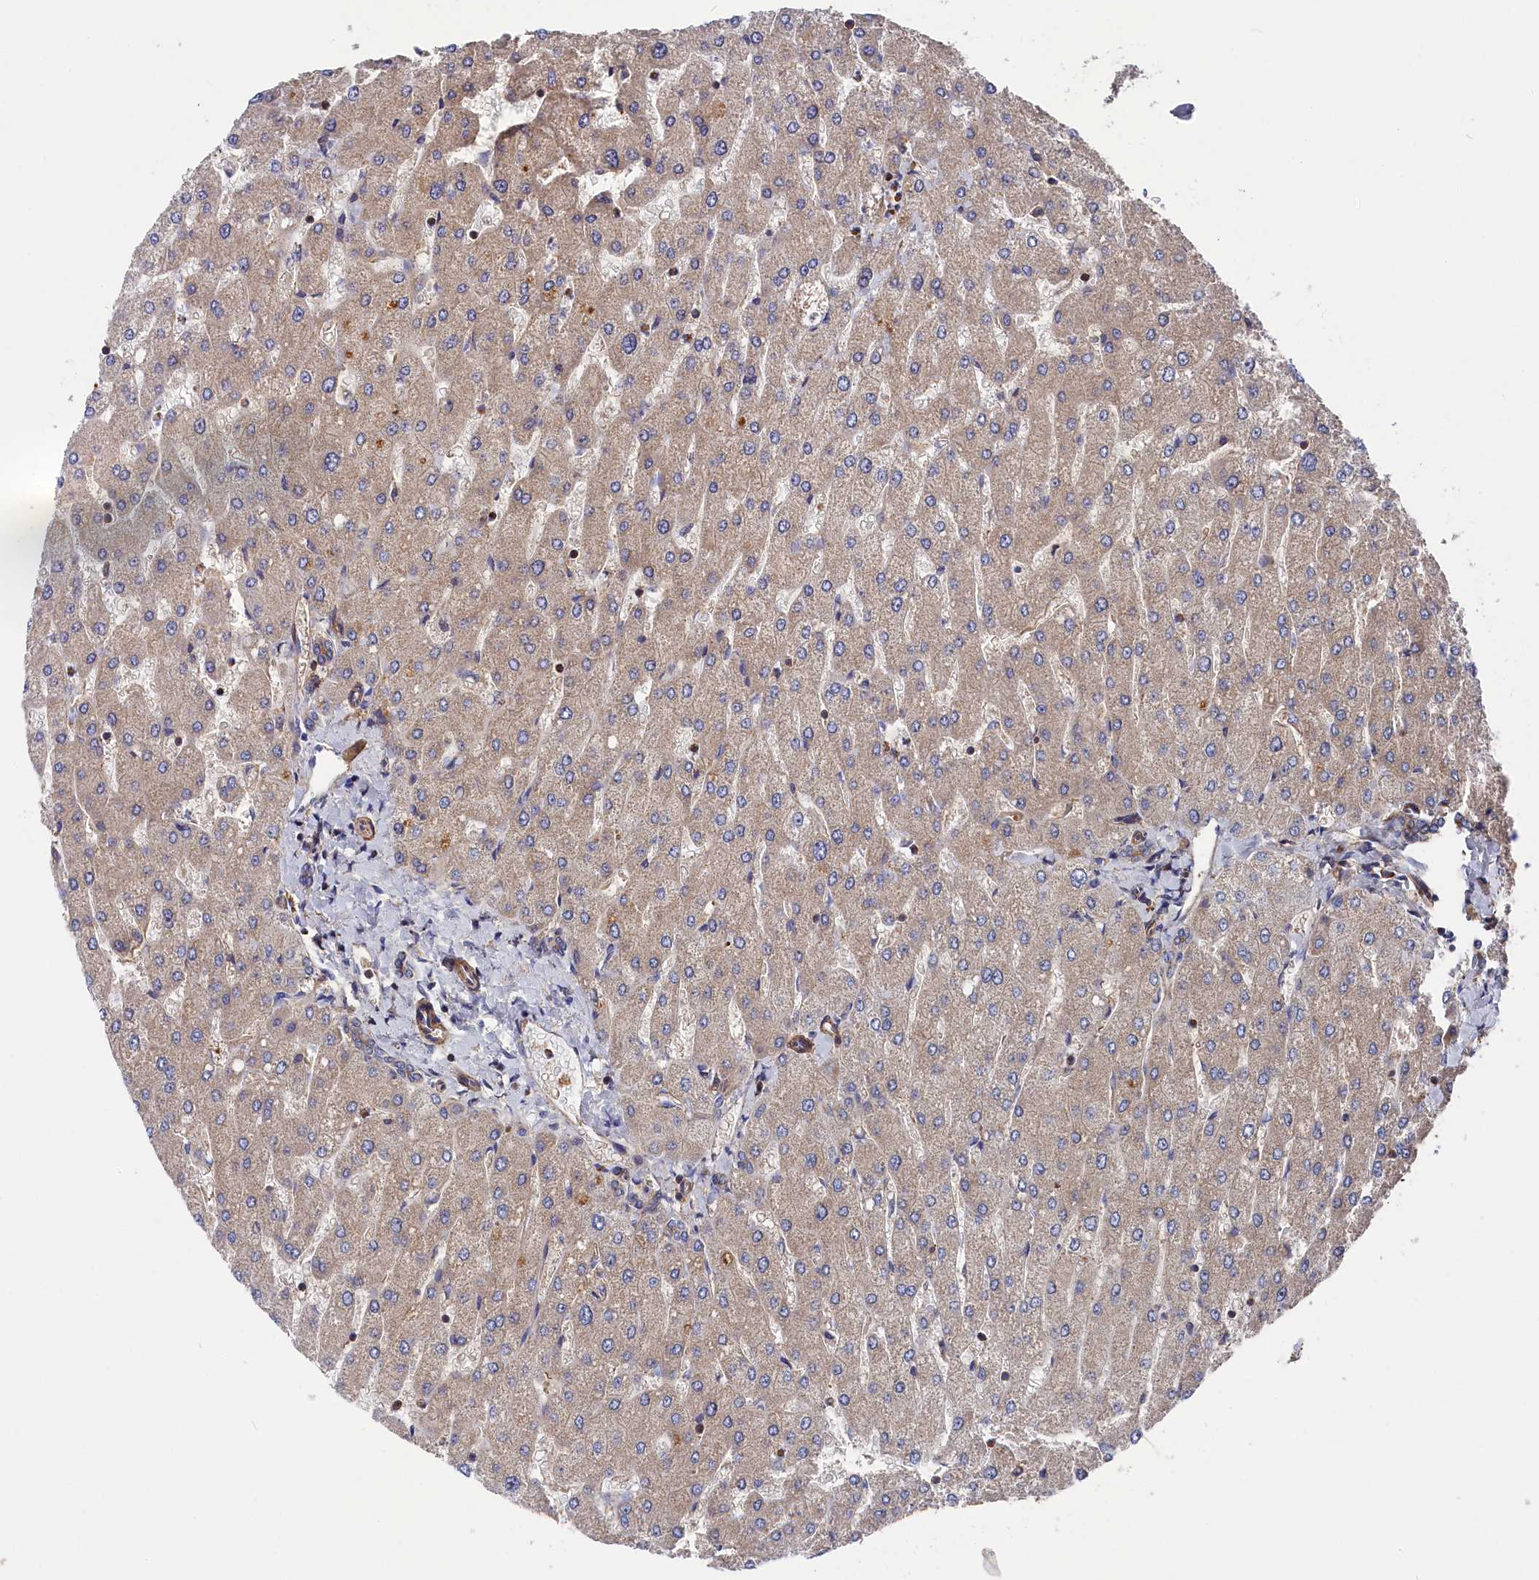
{"staining": {"intensity": "moderate", "quantity": "<25%", "location": "cytoplasmic/membranous"}, "tissue": "liver", "cell_type": "Cholangiocytes", "image_type": "normal", "snomed": [{"axis": "morphology", "description": "Normal tissue, NOS"}, {"axis": "topography", "description": "Liver"}], "caption": "A photomicrograph showing moderate cytoplasmic/membranous staining in about <25% of cholangiocytes in benign liver, as visualized by brown immunohistochemical staining.", "gene": "LDHD", "patient": {"sex": "male", "age": 55}}